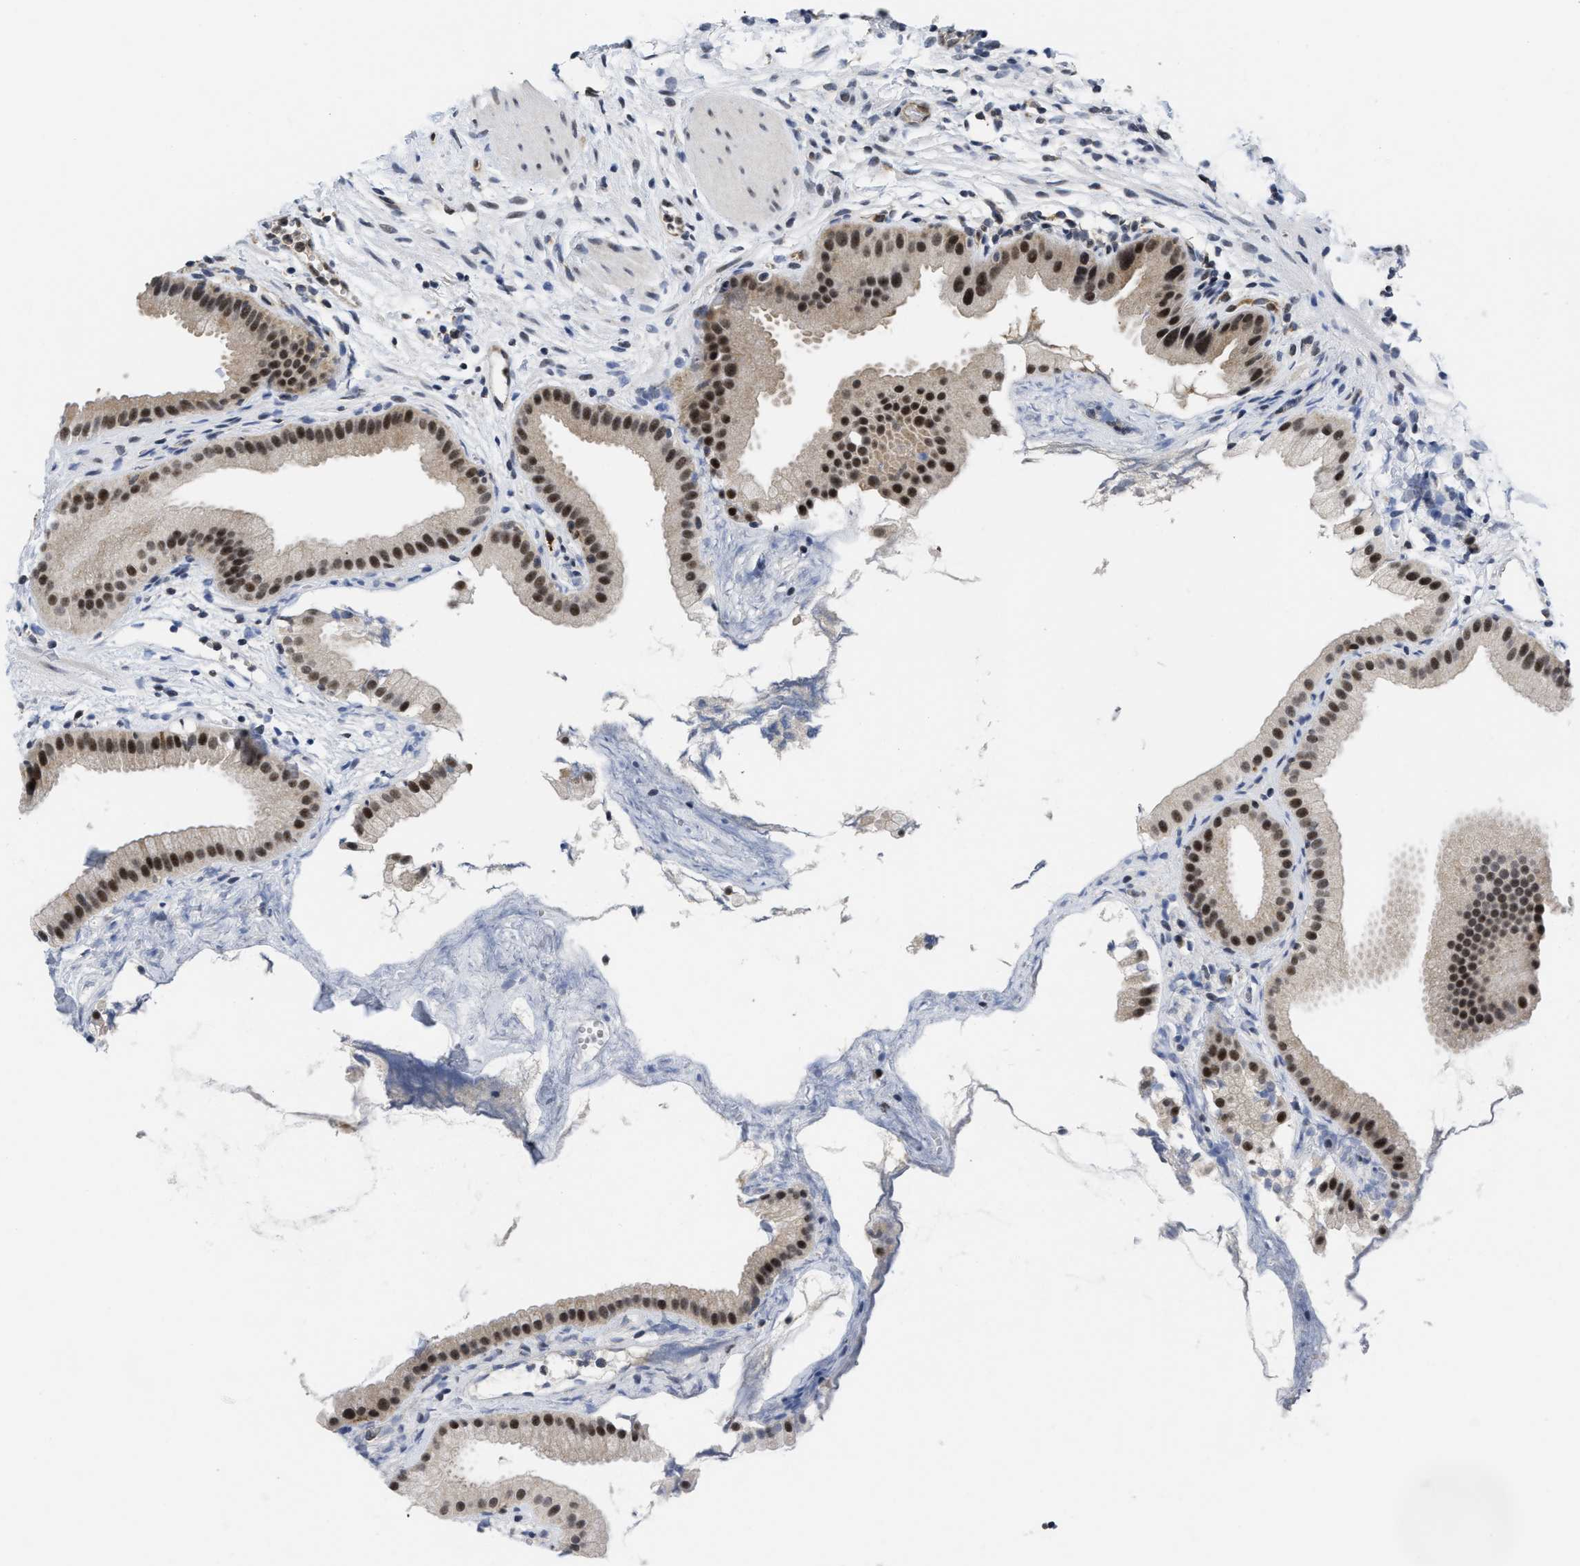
{"staining": {"intensity": "strong", "quantity": "25%-75%", "location": "nuclear"}, "tissue": "gallbladder", "cell_type": "Glandular cells", "image_type": "normal", "snomed": [{"axis": "morphology", "description": "Normal tissue, NOS"}, {"axis": "topography", "description": "Gallbladder"}], "caption": "Immunohistochemical staining of normal human gallbladder exhibits 25%-75% levels of strong nuclear protein expression in approximately 25%-75% of glandular cells. Nuclei are stained in blue.", "gene": "HIF1A", "patient": {"sex": "female", "age": 64}}